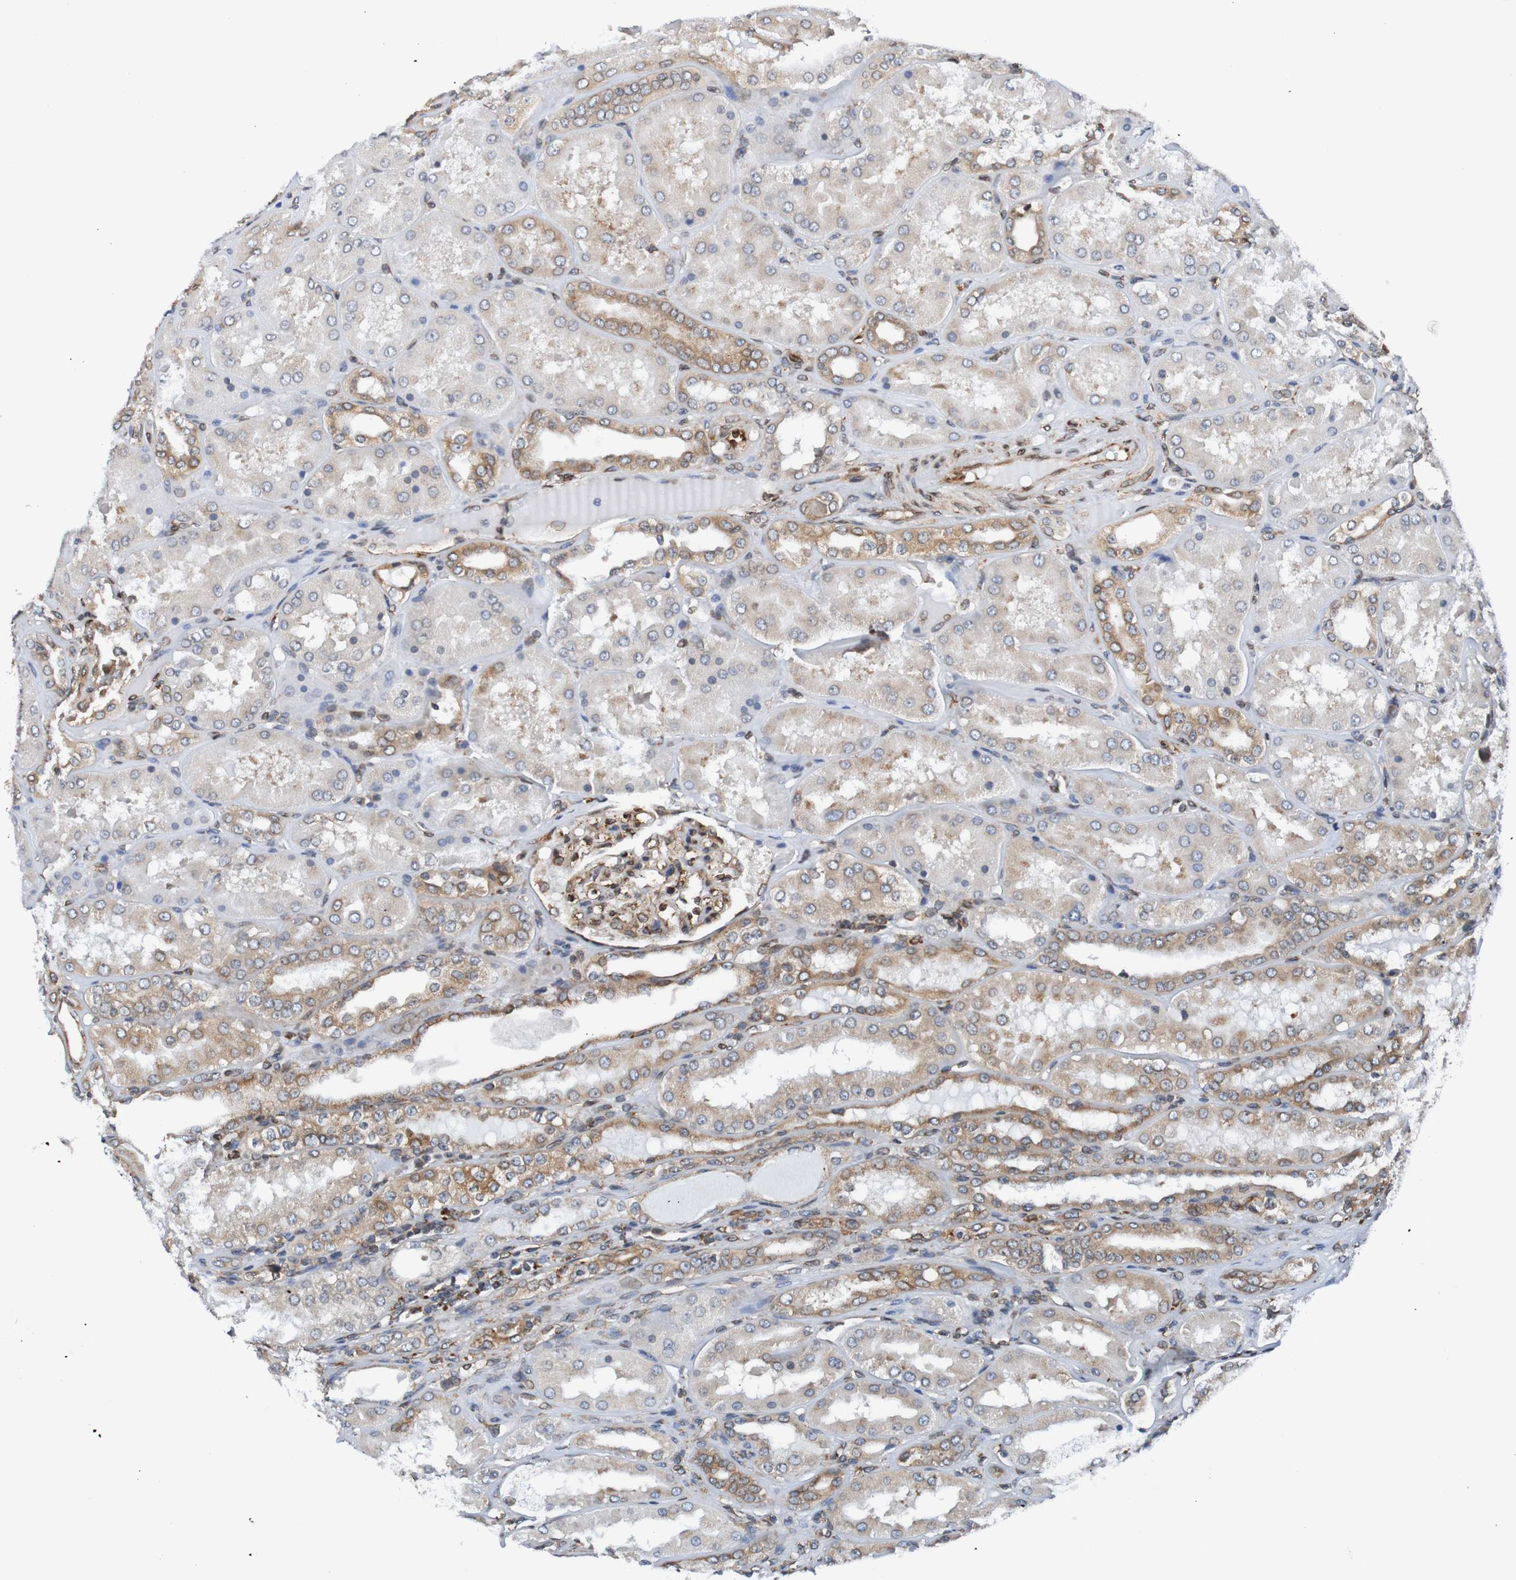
{"staining": {"intensity": "strong", "quantity": ">75%", "location": "cytoplasmic/membranous,nuclear"}, "tissue": "kidney", "cell_type": "Cells in glomeruli", "image_type": "normal", "snomed": [{"axis": "morphology", "description": "Normal tissue, NOS"}, {"axis": "topography", "description": "Kidney"}], "caption": "Brown immunohistochemical staining in unremarkable kidney reveals strong cytoplasmic/membranous,nuclear positivity in about >75% of cells in glomeruli.", "gene": "TMEM109", "patient": {"sex": "female", "age": 56}}